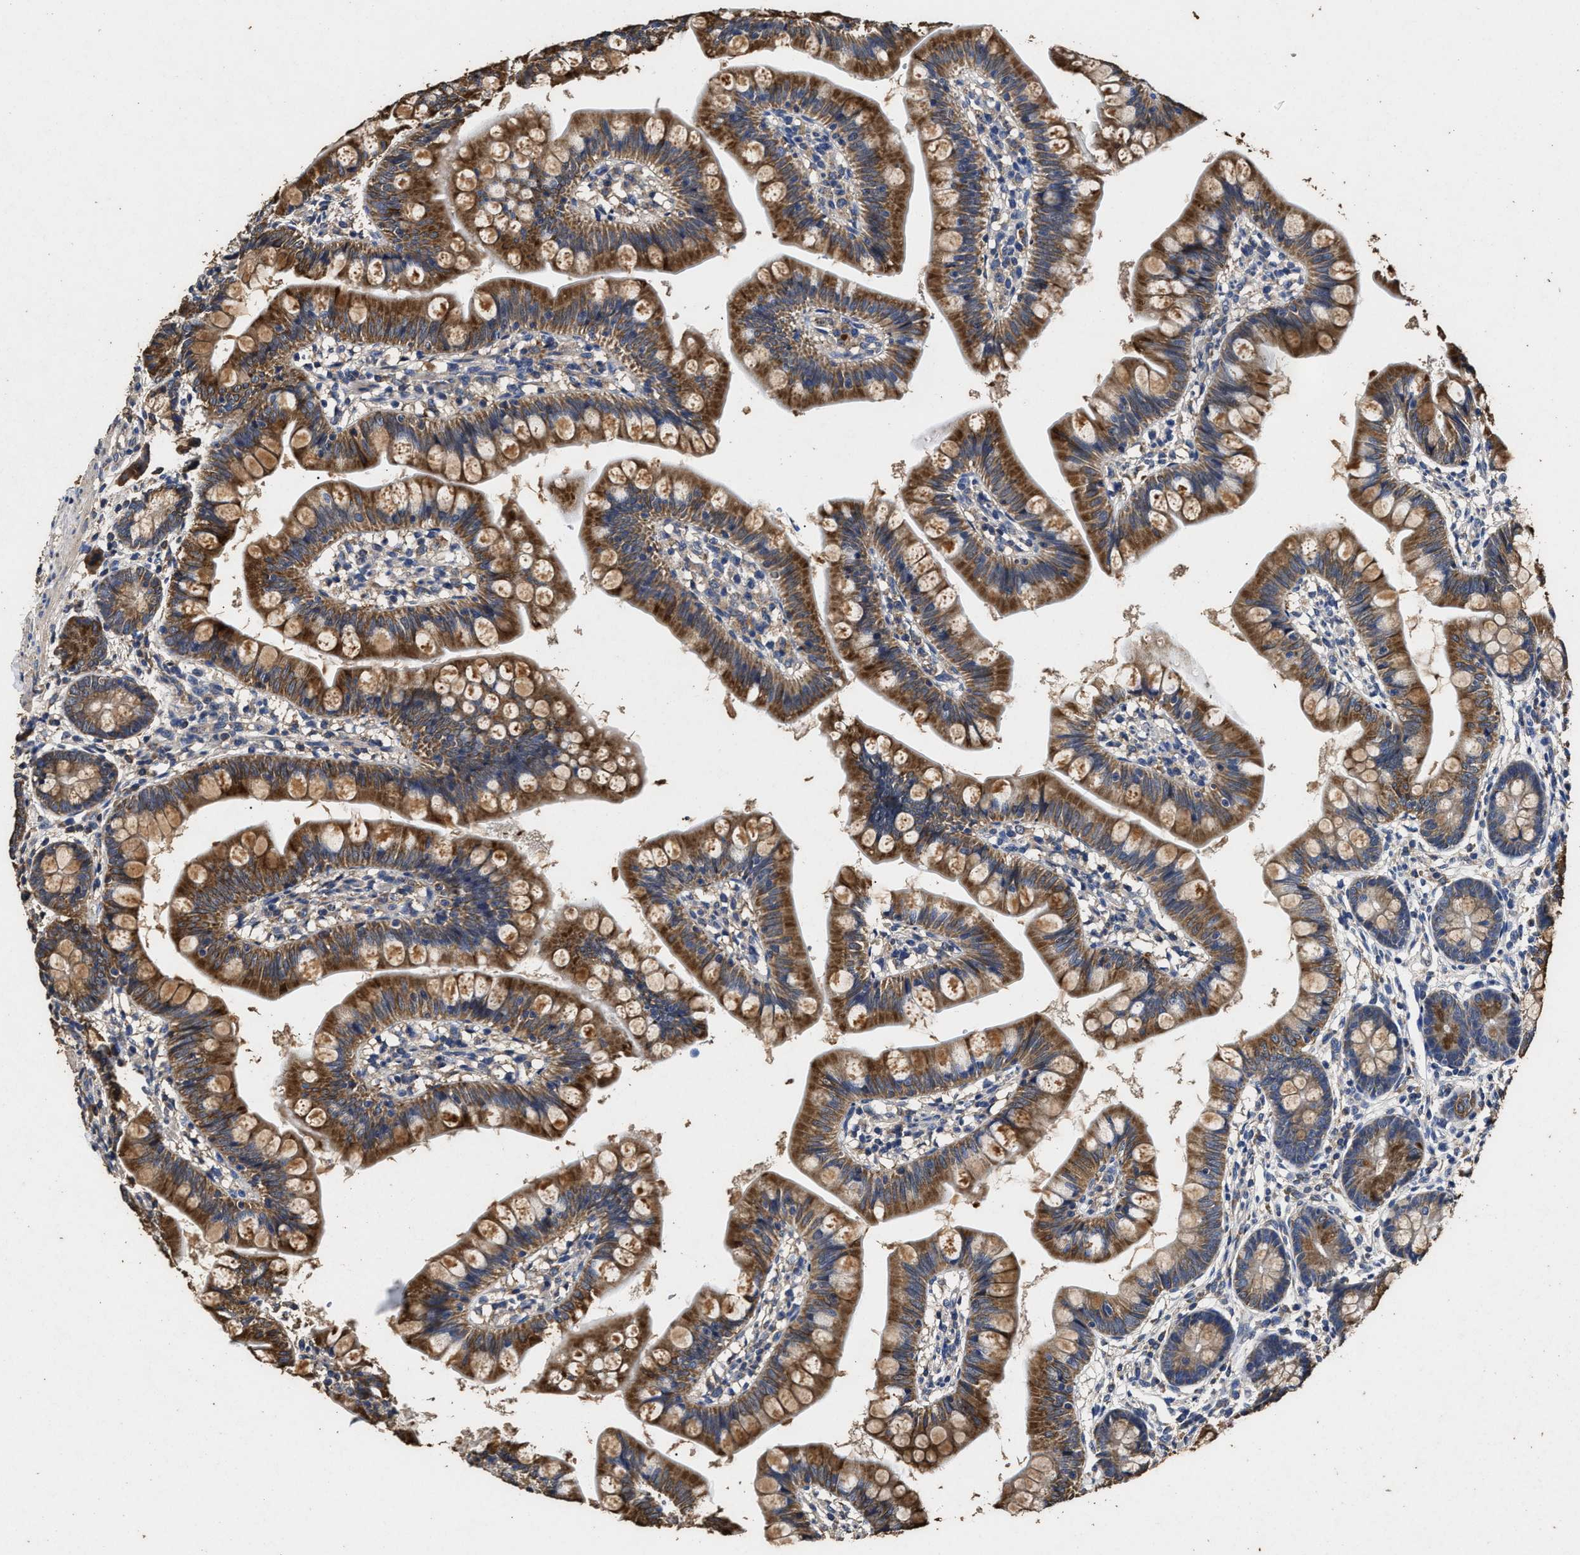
{"staining": {"intensity": "moderate", "quantity": ">75%", "location": "cytoplasmic/membranous"}, "tissue": "small intestine", "cell_type": "Glandular cells", "image_type": "normal", "snomed": [{"axis": "morphology", "description": "Normal tissue, NOS"}, {"axis": "topography", "description": "Small intestine"}], "caption": "An IHC micrograph of benign tissue is shown. Protein staining in brown highlights moderate cytoplasmic/membranous positivity in small intestine within glandular cells.", "gene": "PPM1K", "patient": {"sex": "male", "age": 7}}